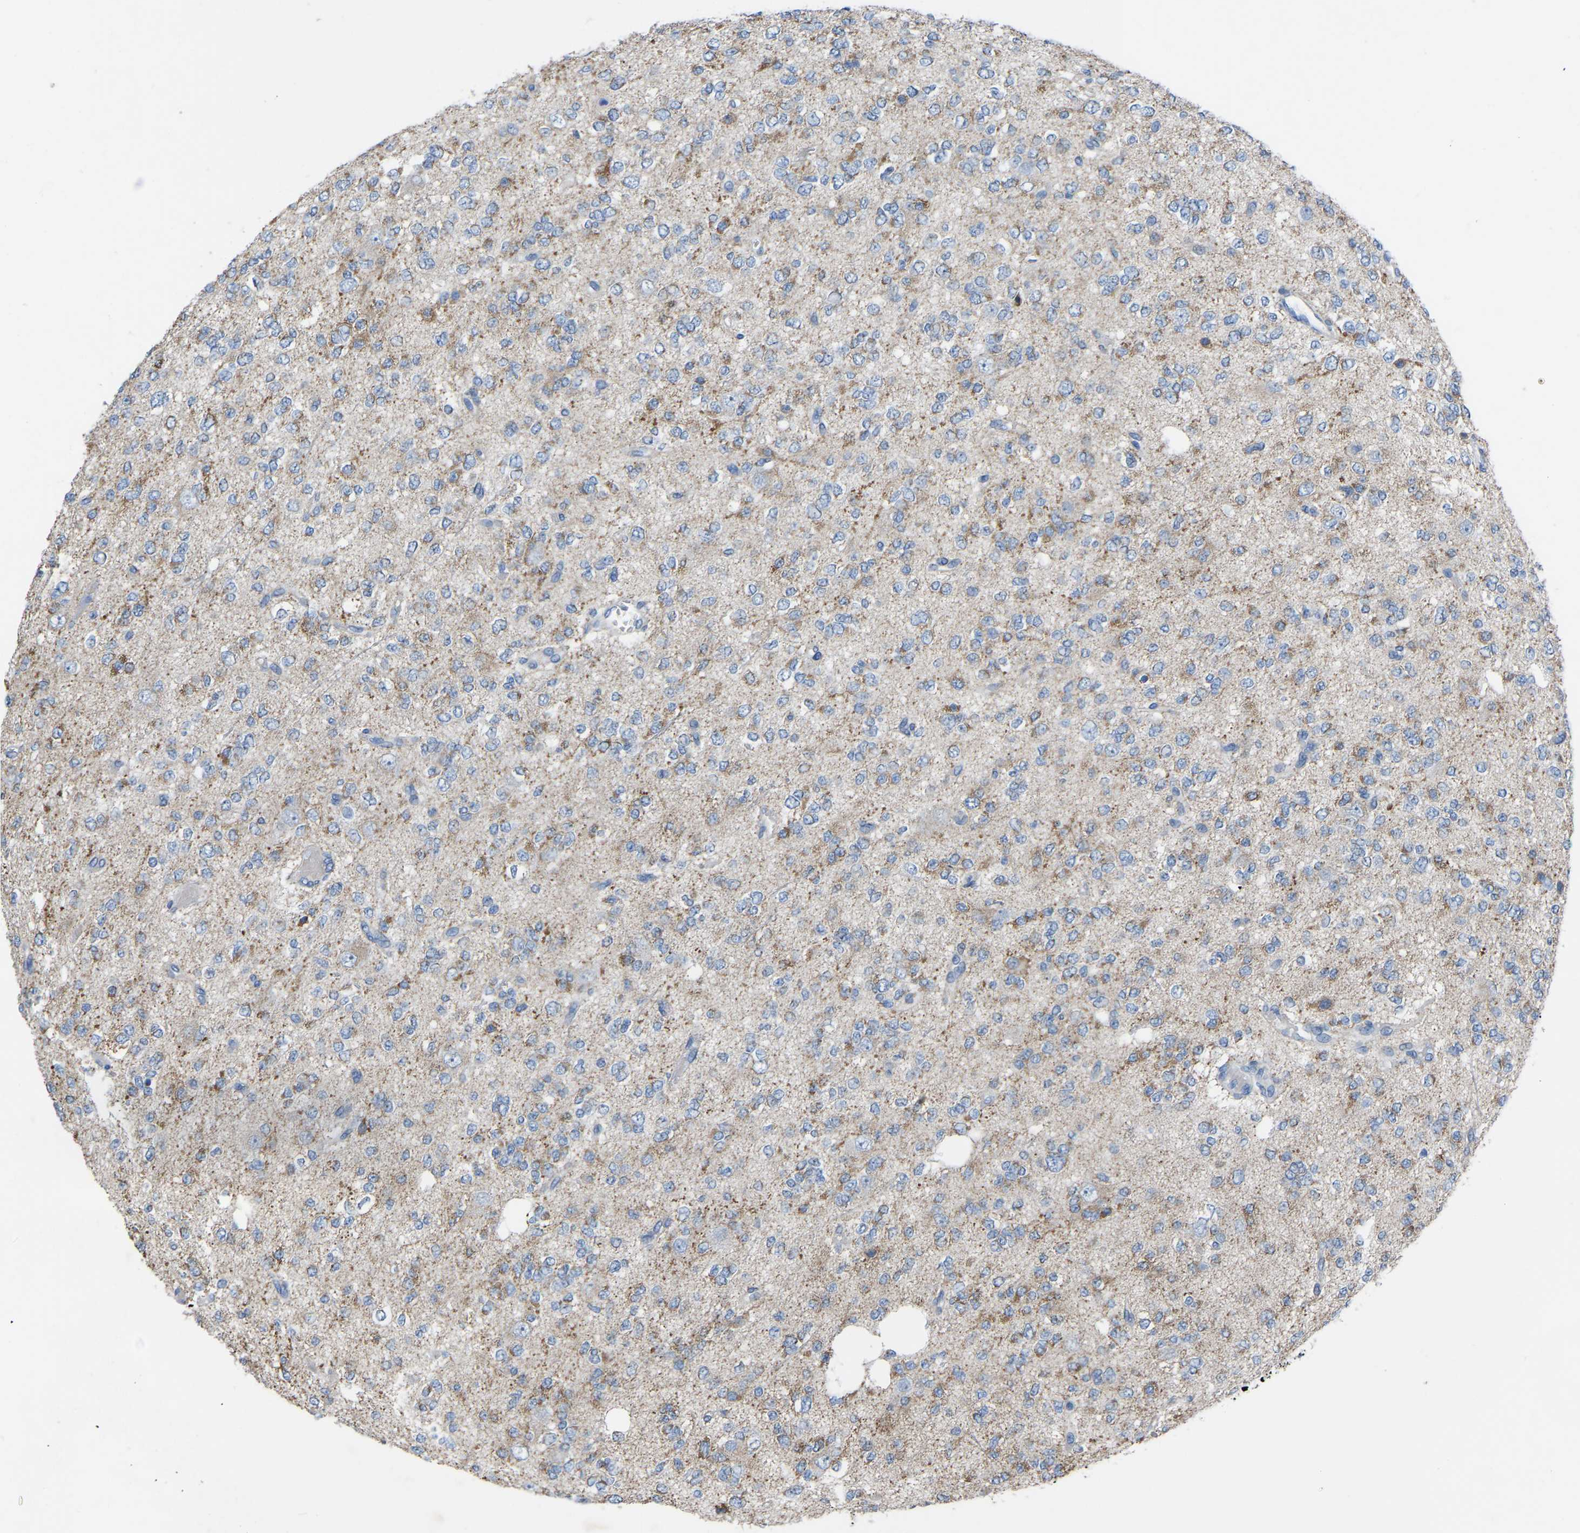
{"staining": {"intensity": "moderate", "quantity": "25%-75%", "location": "cytoplasmic/membranous"}, "tissue": "glioma", "cell_type": "Tumor cells", "image_type": "cancer", "snomed": [{"axis": "morphology", "description": "Glioma, malignant, Low grade"}, {"axis": "topography", "description": "Brain"}], "caption": "A brown stain labels moderate cytoplasmic/membranous positivity of a protein in human glioma tumor cells. The staining was performed using DAB to visualize the protein expression in brown, while the nuclei were stained in blue with hematoxylin (Magnification: 20x).", "gene": "BCL10", "patient": {"sex": "male", "age": 38}}